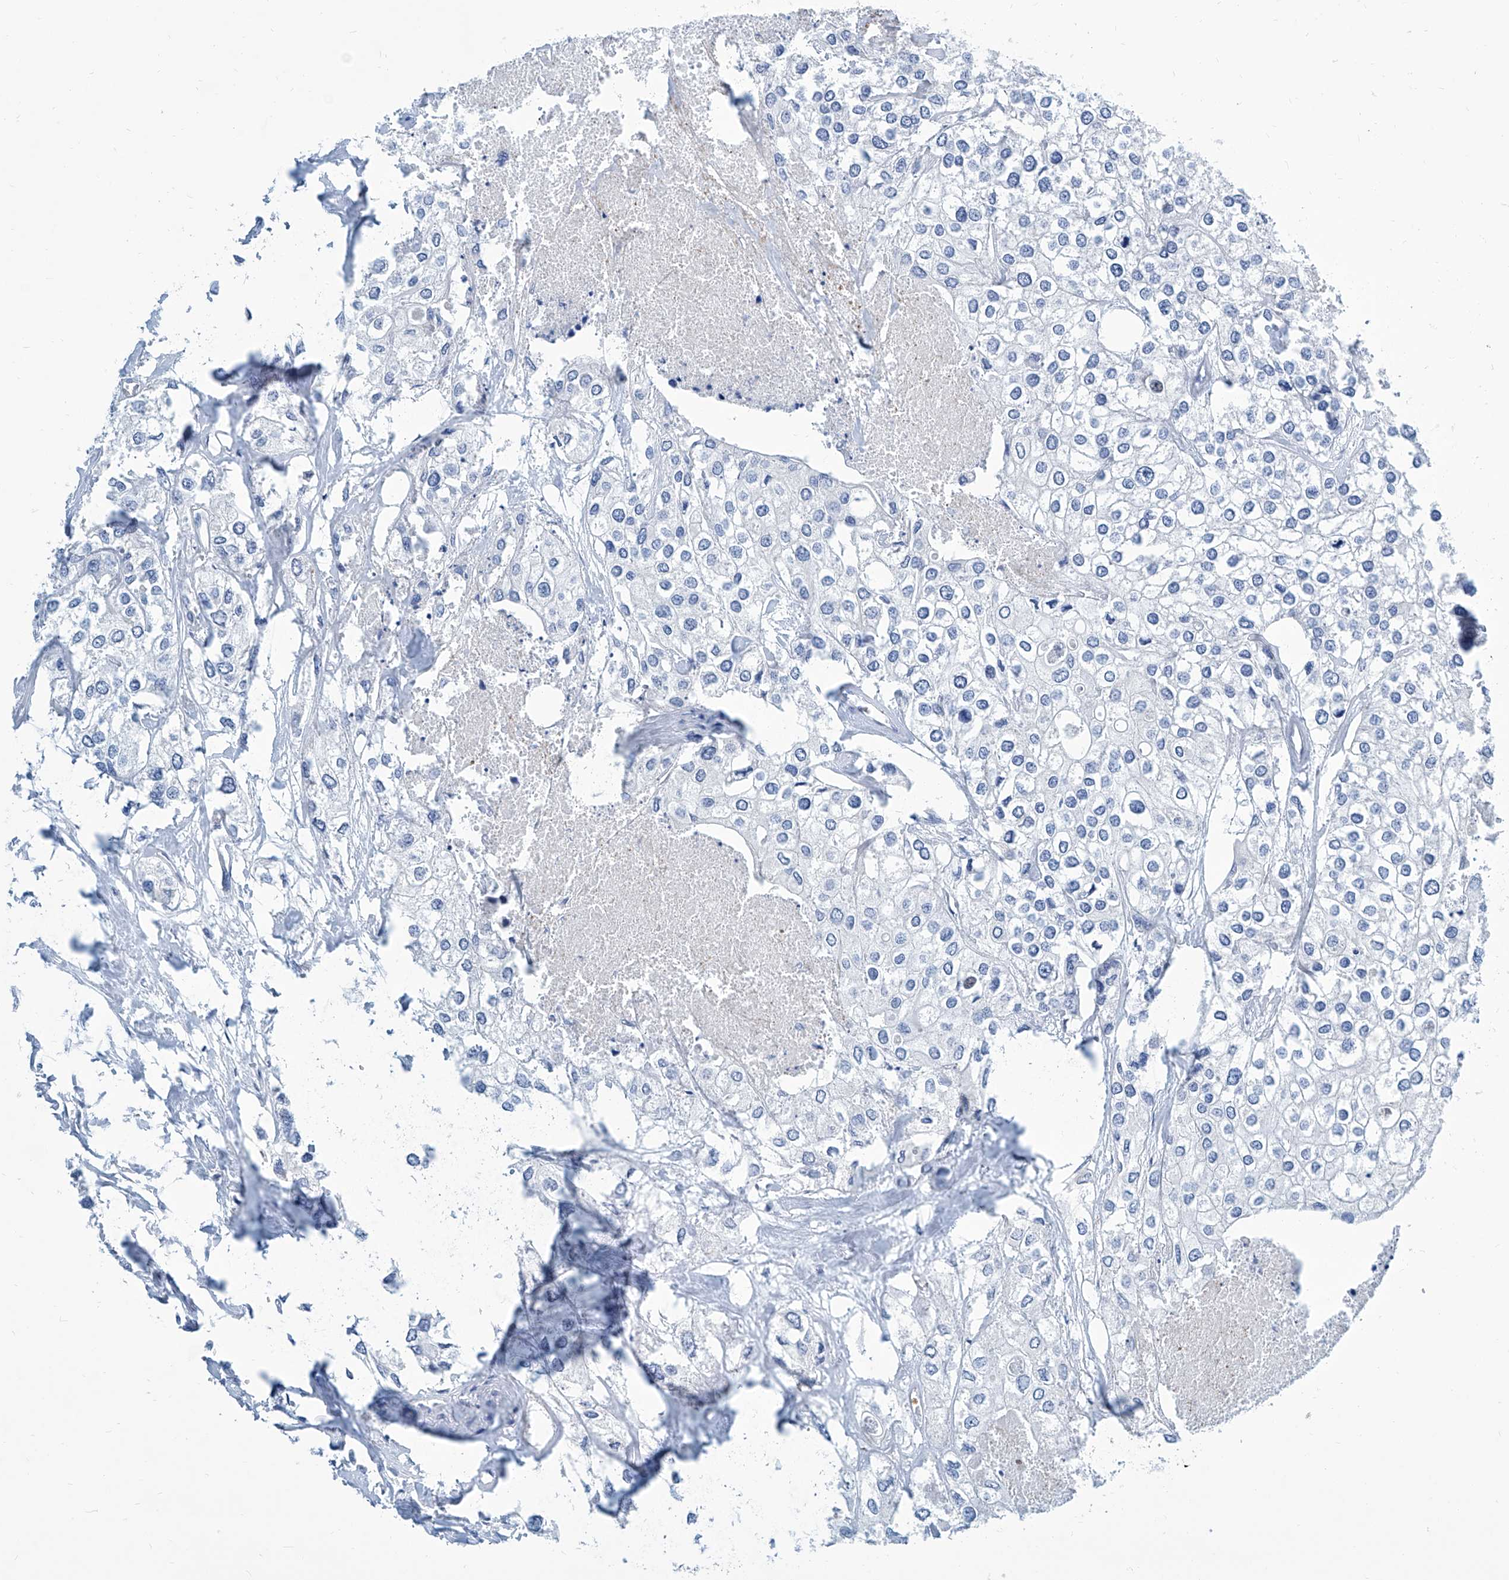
{"staining": {"intensity": "negative", "quantity": "none", "location": "none"}, "tissue": "urothelial cancer", "cell_type": "Tumor cells", "image_type": "cancer", "snomed": [{"axis": "morphology", "description": "Urothelial carcinoma, High grade"}, {"axis": "topography", "description": "Urinary bladder"}], "caption": "Tumor cells show no significant protein expression in urothelial carcinoma (high-grade).", "gene": "ZNF519", "patient": {"sex": "male", "age": 64}}